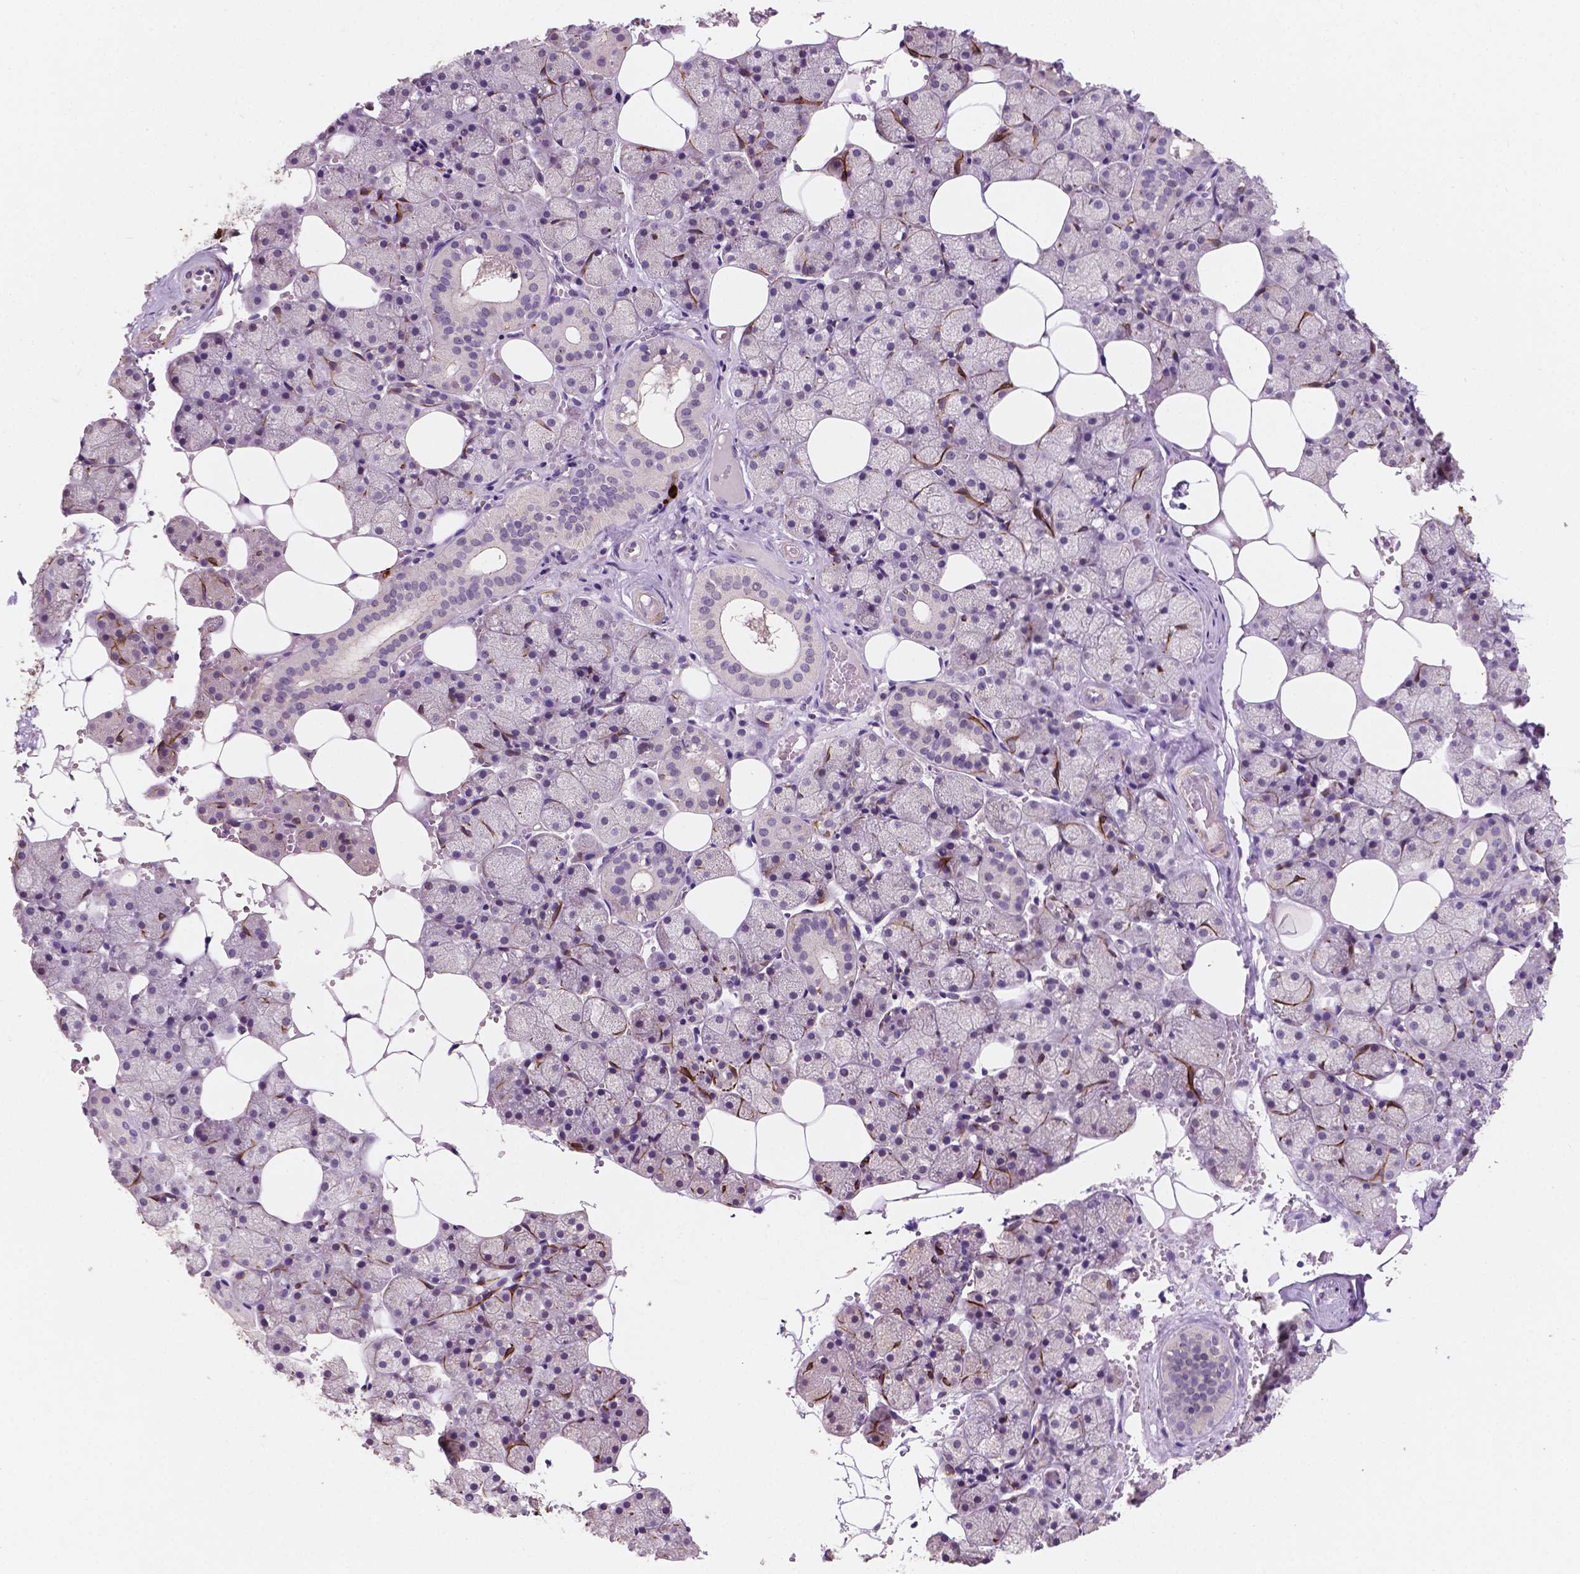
{"staining": {"intensity": "negative", "quantity": "none", "location": "none"}, "tissue": "salivary gland", "cell_type": "Glandular cells", "image_type": "normal", "snomed": [{"axis": "morphology", "description": "Normal tissue, NOS"}, {"axis": "topography", "description": "Salivary gland"}], "caption": "This is an IHC histopathology image of unremarkable human salivary gland. There is no staining in glandular cells.", "gene": "SIRT2", "patient": {"sex": "male", "age": 38}}